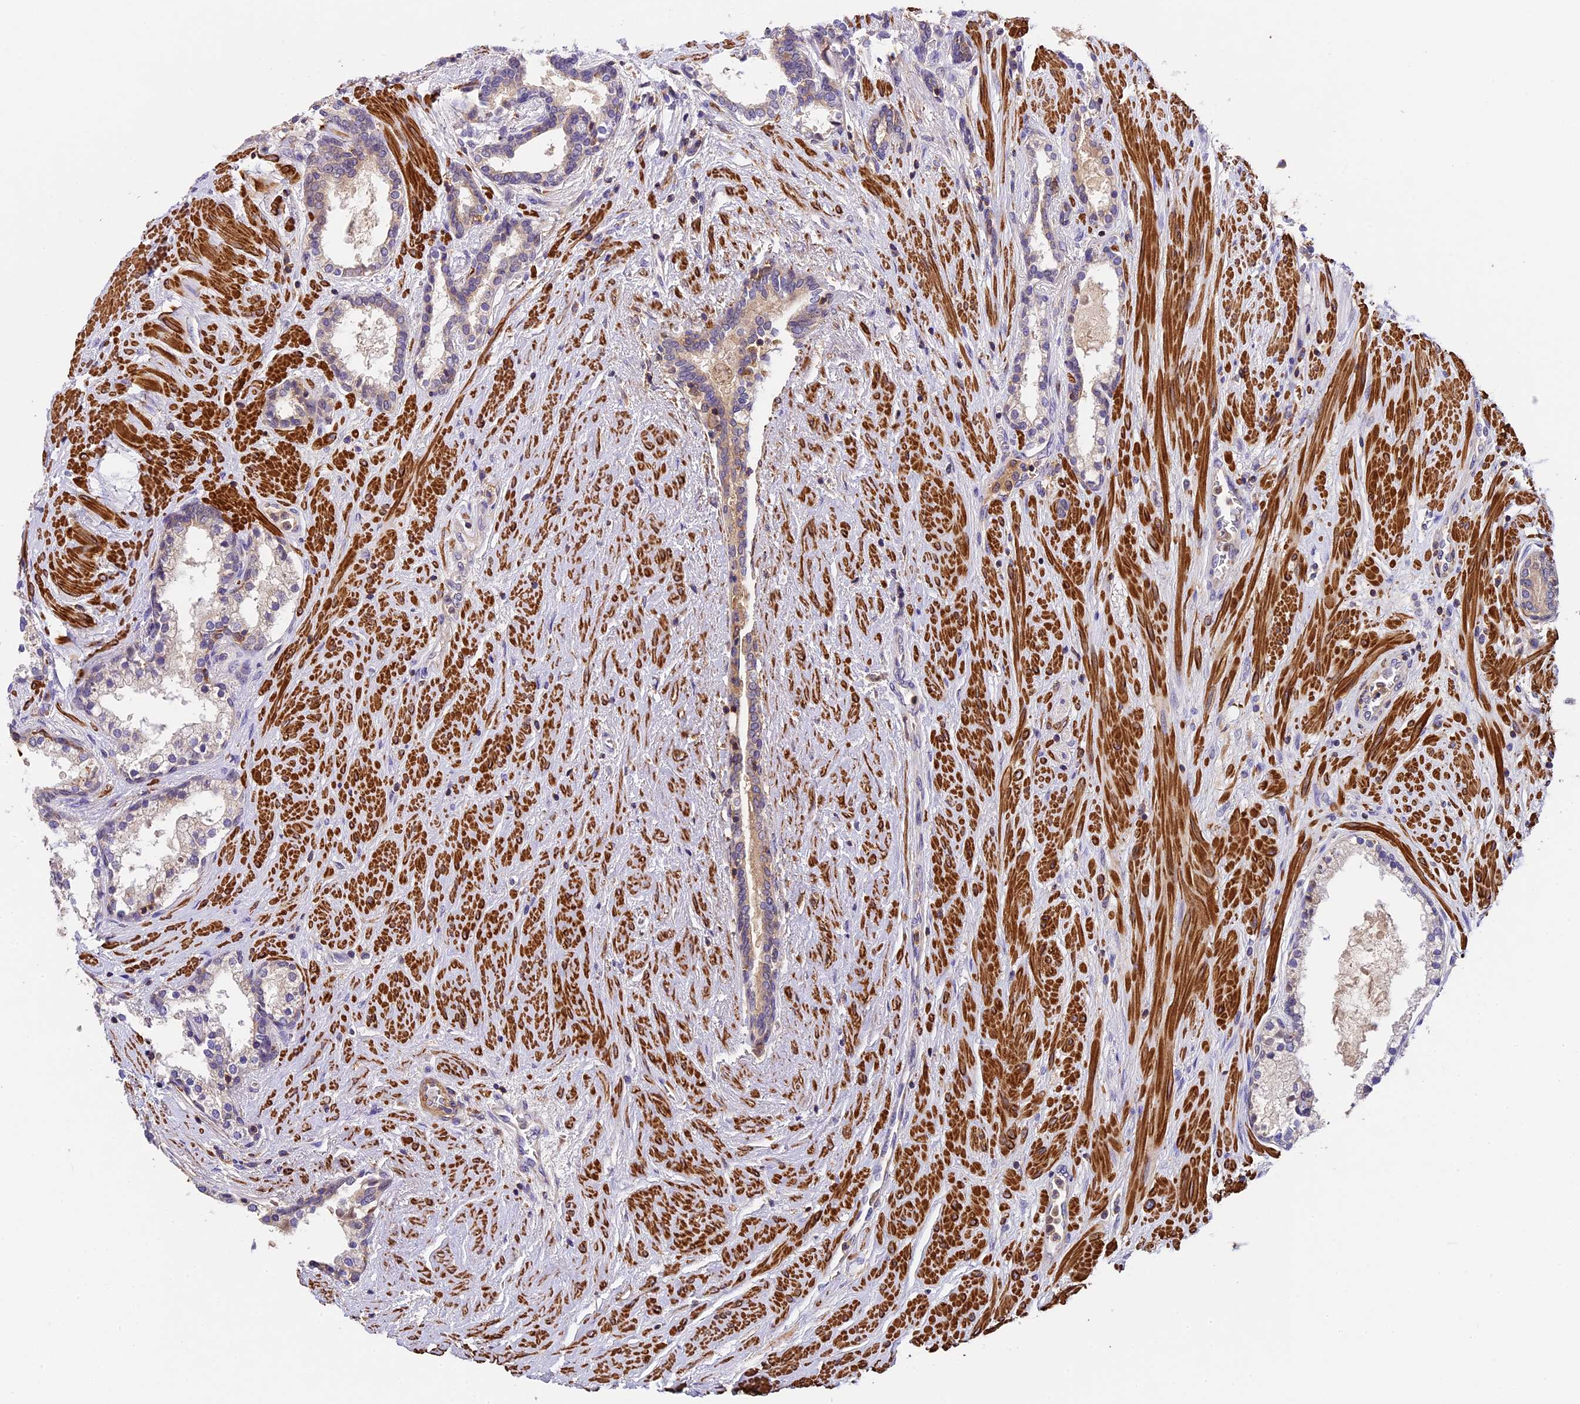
{"staining": {"intensity": "negative", "quantity": "none", "location": "none"}, "tissue": "prostate cancer", "cell_type": "Tumor cells", "image_type": "cancer", "snomed": [{"axis": "morphology", "description": "Adenocarcinoma, High grade"}, {"axis": "topography", "description": "Prostate"}], "caption": "An image of human prostate cancer (high-grade adenocarcinoma) is negative for staining in tumor cells.", "gene": "TBC1D1", "patient": {"sex": "male", "age": 58}}